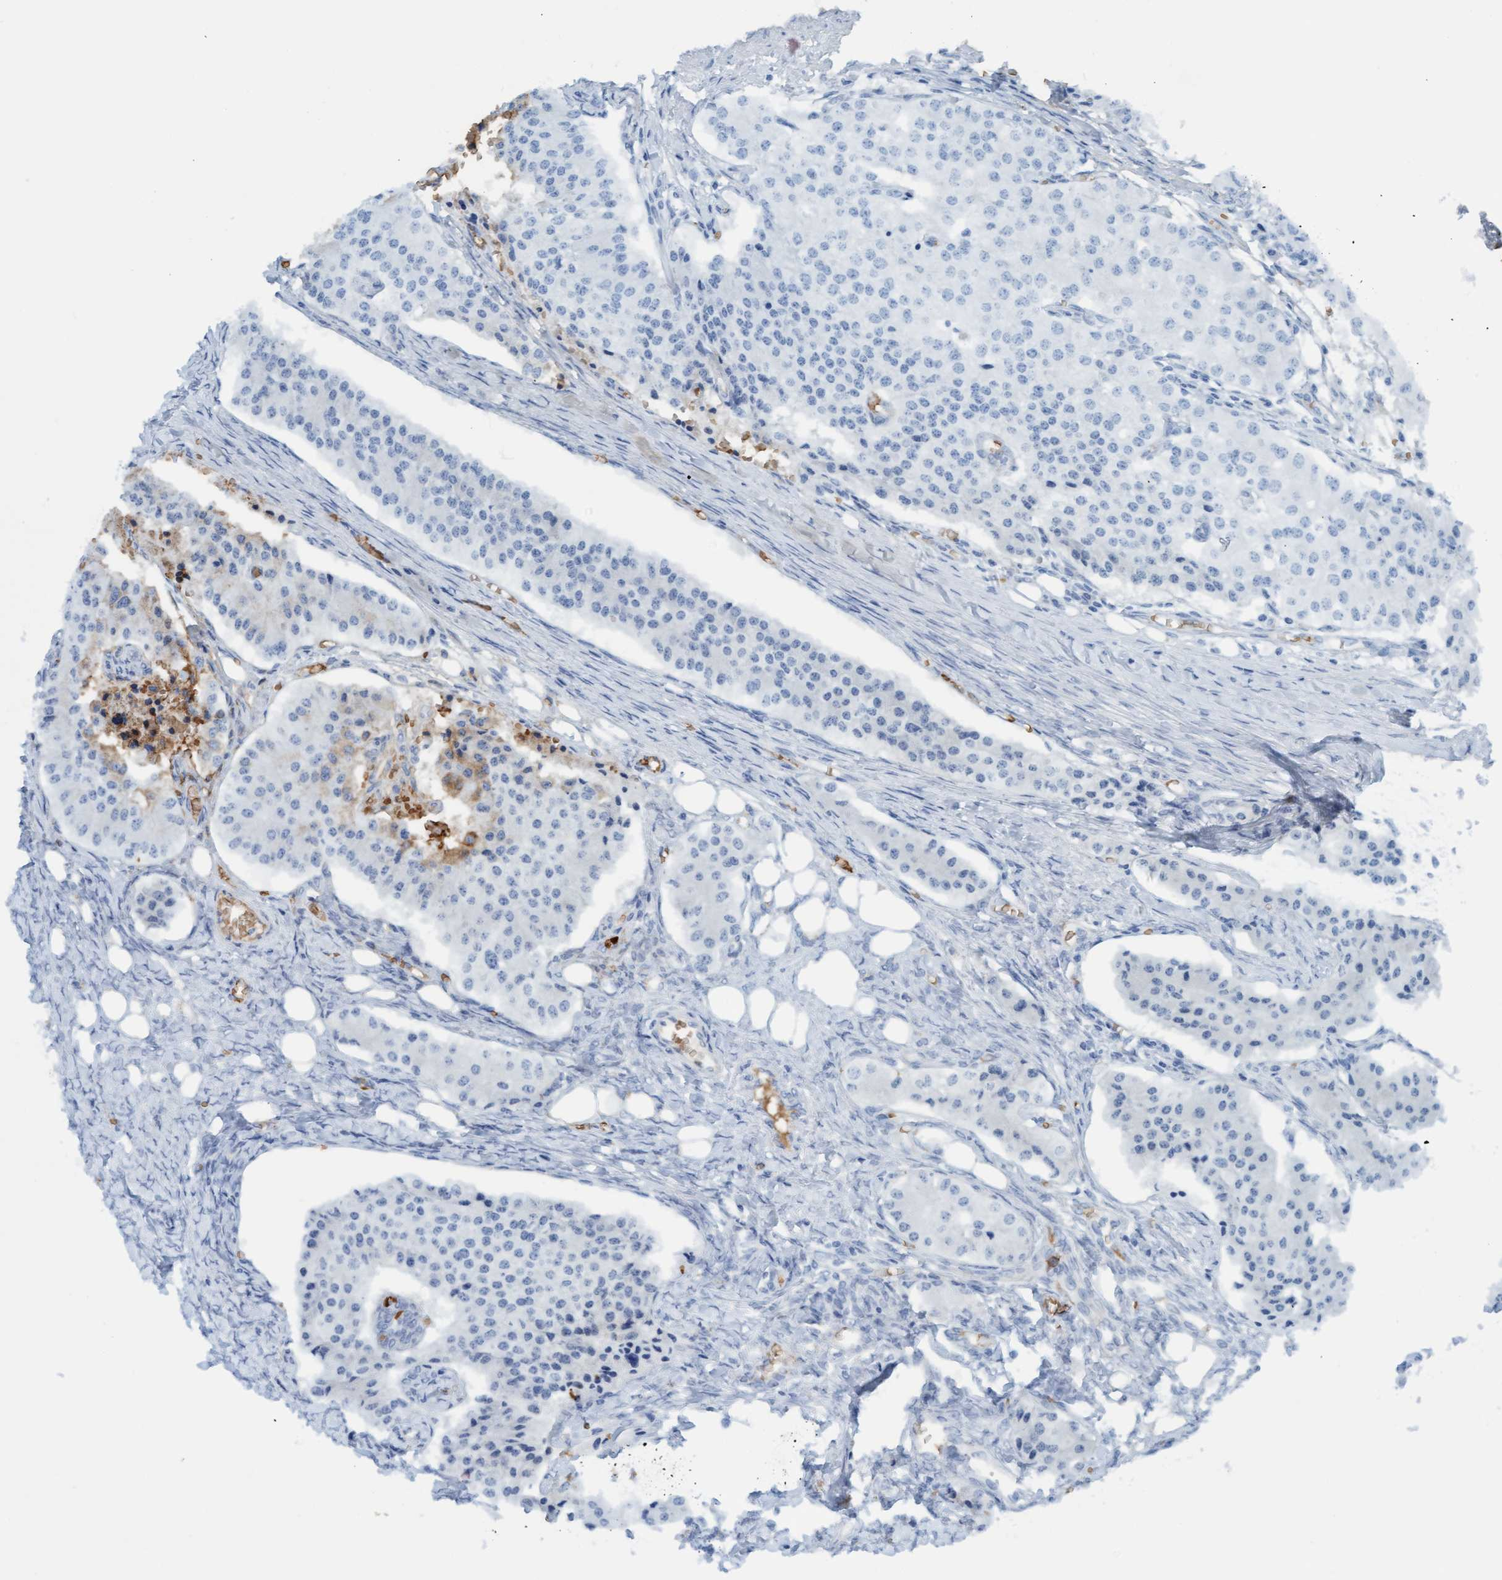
{"staining": {"intensity": "negative", "quantity": "none", "location": "none"}, "tissue": "carcinoid", "cell_type": "Tumor cells", "image_type": "cancer", "snomed": [{"axis": "morphology", "description": "Carcinoid, malignant, NOS"}, {"axis": "topography", "description": "Colon"}], "caption": "The immunohistochemistry (IHC) photomicrograph has no significant staining in tumor cells of carcinoid tissue.", "gene": "P2RX5", "patient": {"sex": "female", "age": 52}}